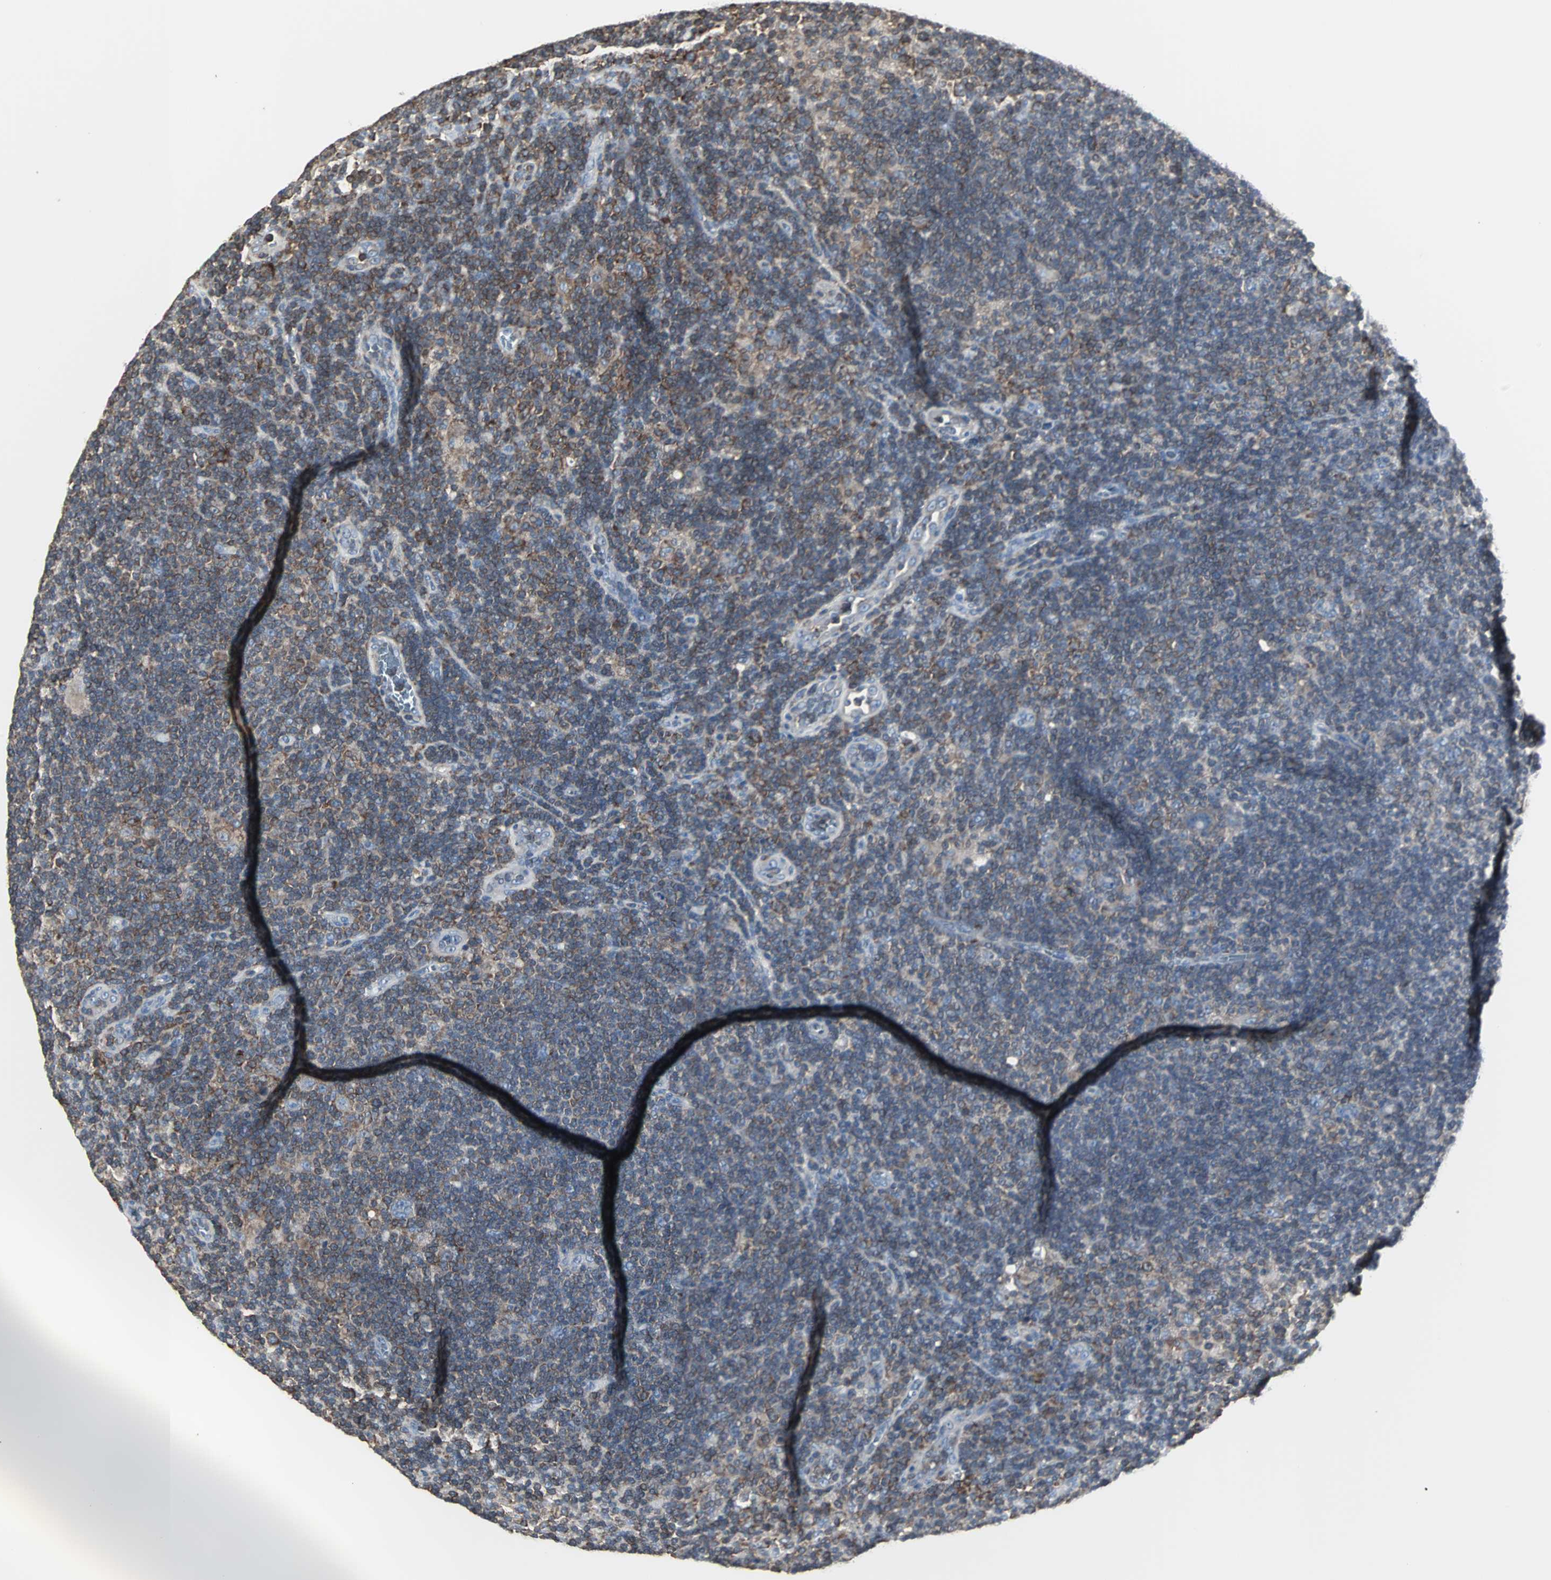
{"staining": {"intensity": "moderate", "quantity": ">75%", "location": "cytoplasmic/membranous"}, "tissue": "lymphoma", "cell_type": "Tumor cells", "image_type": "cancer", "snomed": [{"axis": "morphology", "description": "Hodgkin's disease, NOS"}, {"axis": "topography", "description": "Lymph node"}], "caption": "Tumor cells reveal medium levels of moderate cytoplasmic/membranous expression in approximately >75% of cells in human Hodgkin's disease. (DAB (3,3'-diaminobenzidine) IHC, brown staining for protein, blue staining for nuclei).", "gene": "LRRFIP1", "patient": {"sex": "female", "age": 57}}